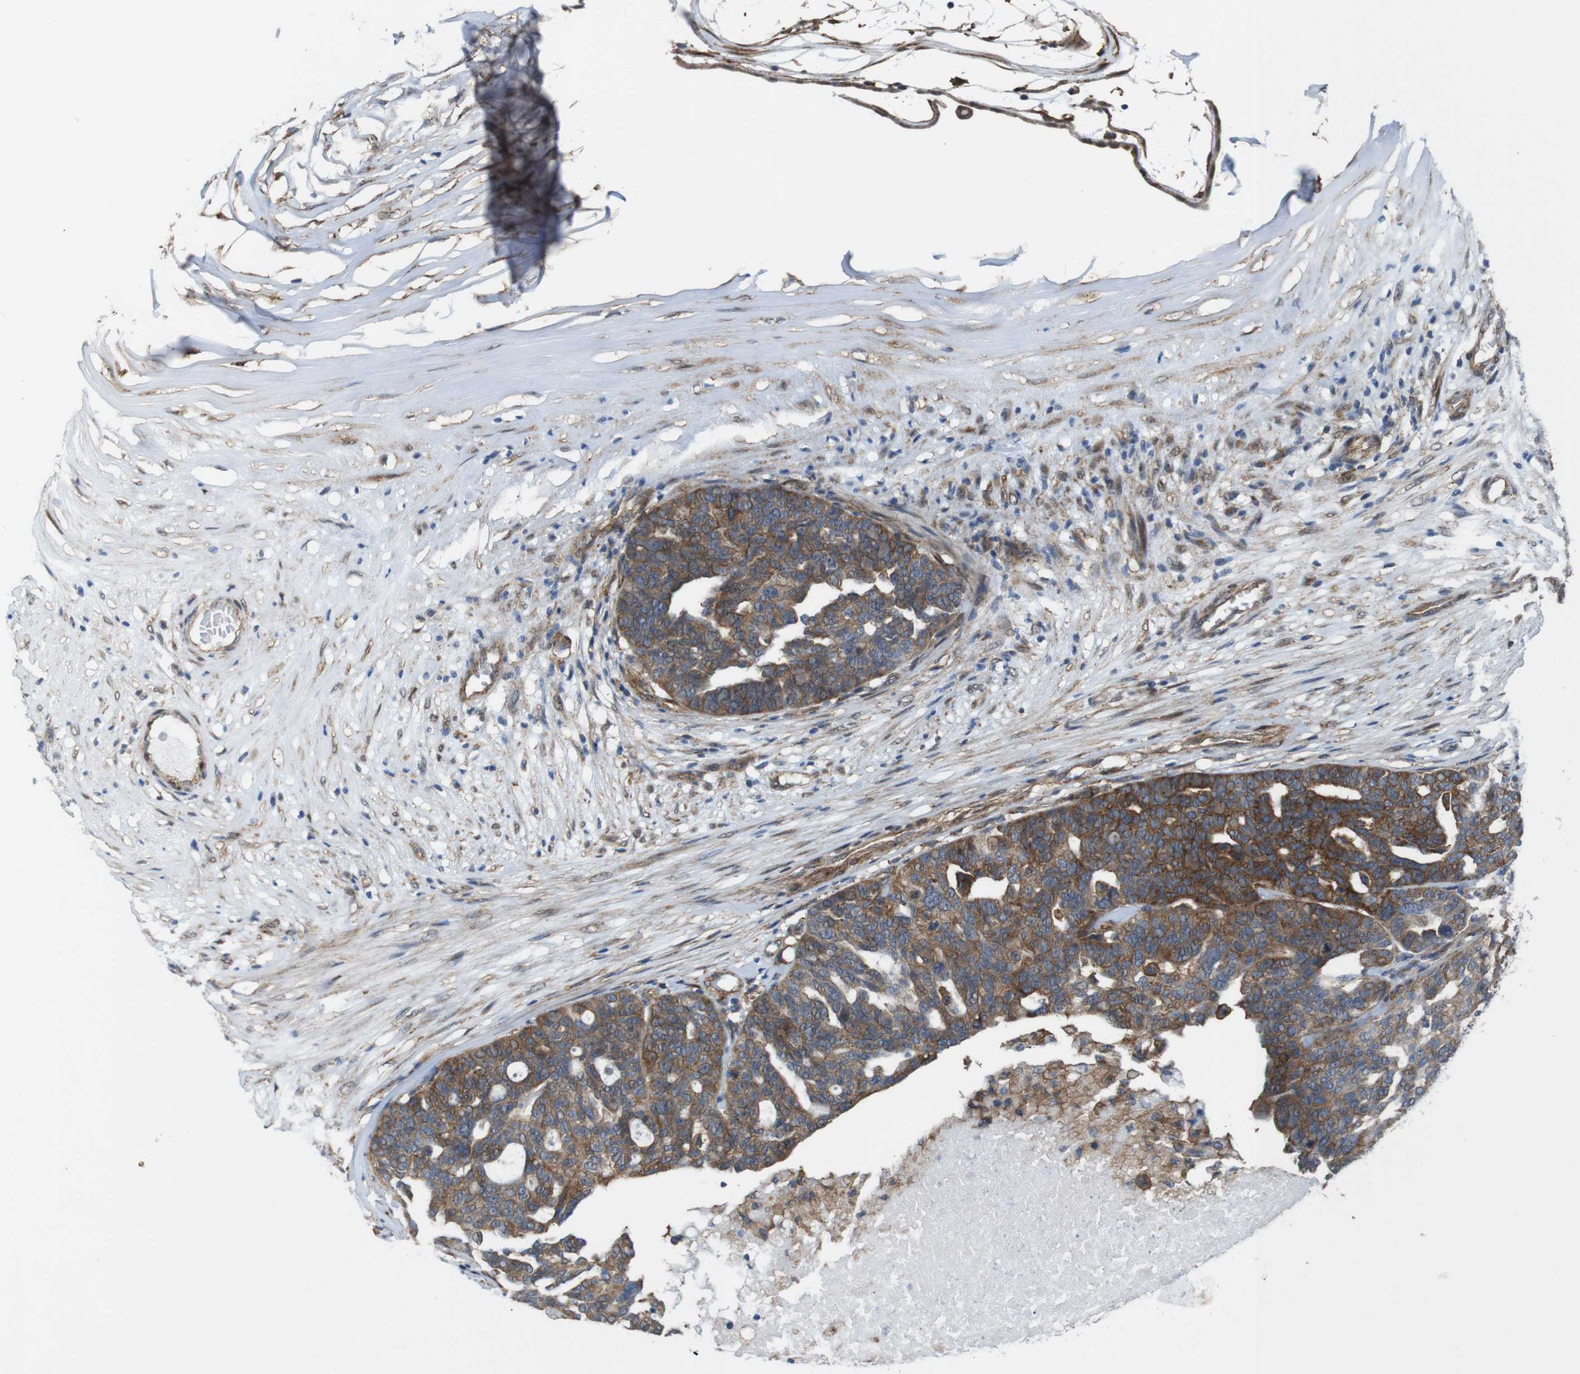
{"staining": {"intensity": "moderate", "quantity": ">75%", "location": "cytoplasmic/membranous"}, "tissue": "ovarian cancer", "cell_type": "Tumor cells", "image_type": "cancer", "snomed": [{"axis": "morphology", "description": "Cystadenocarcinoma, serous, NOS"}, {"axis": "topography", "description": "Ovary"}], "caption": "DAB immunohistochemical staining of human ovarian serous cystadenocarcinoma displays moderate cytoplasmic/membranous protein staining in about >75% of tumor cells.", "gene": "PTGER4", "patient": {"sex": "female", "age": 59}}